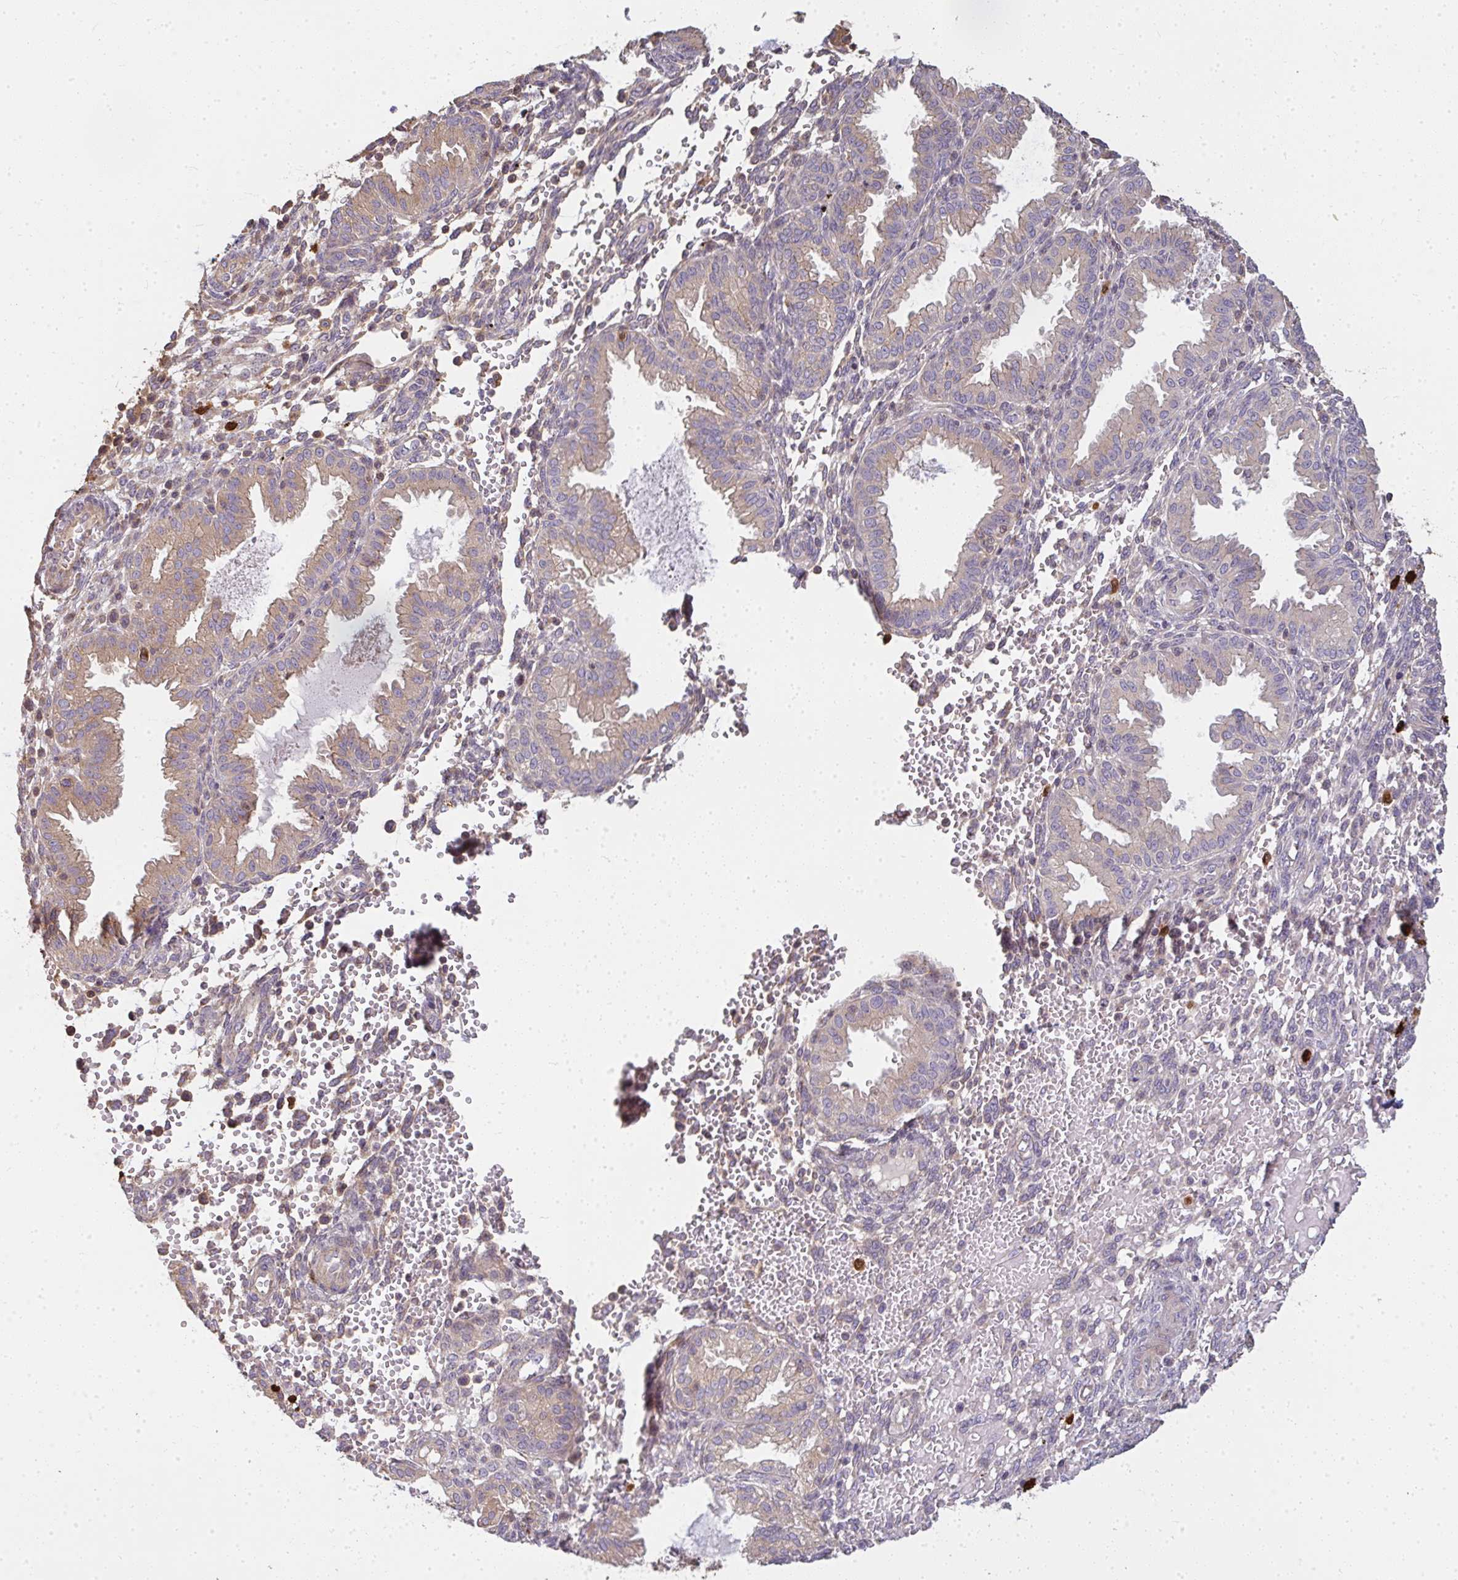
{"staining": {"intensity": "negative", "quantity": "none", "location": "none"}, "tissue": "endometrium", "cell_type": "Cells in endometrial stroma", "image_type": "normal", "snomed": [{"axis": "morphology", "description": "Normal tissue, NOS"}, {"axis": "topography", "description": "Endometrium"}], "caption": "IHC of unremarkable human endometrium demonstrates no positivity in cells in endometrial stroma.", "gene": "CNTRL", "patient": {"sex": "female", "age": 33}}